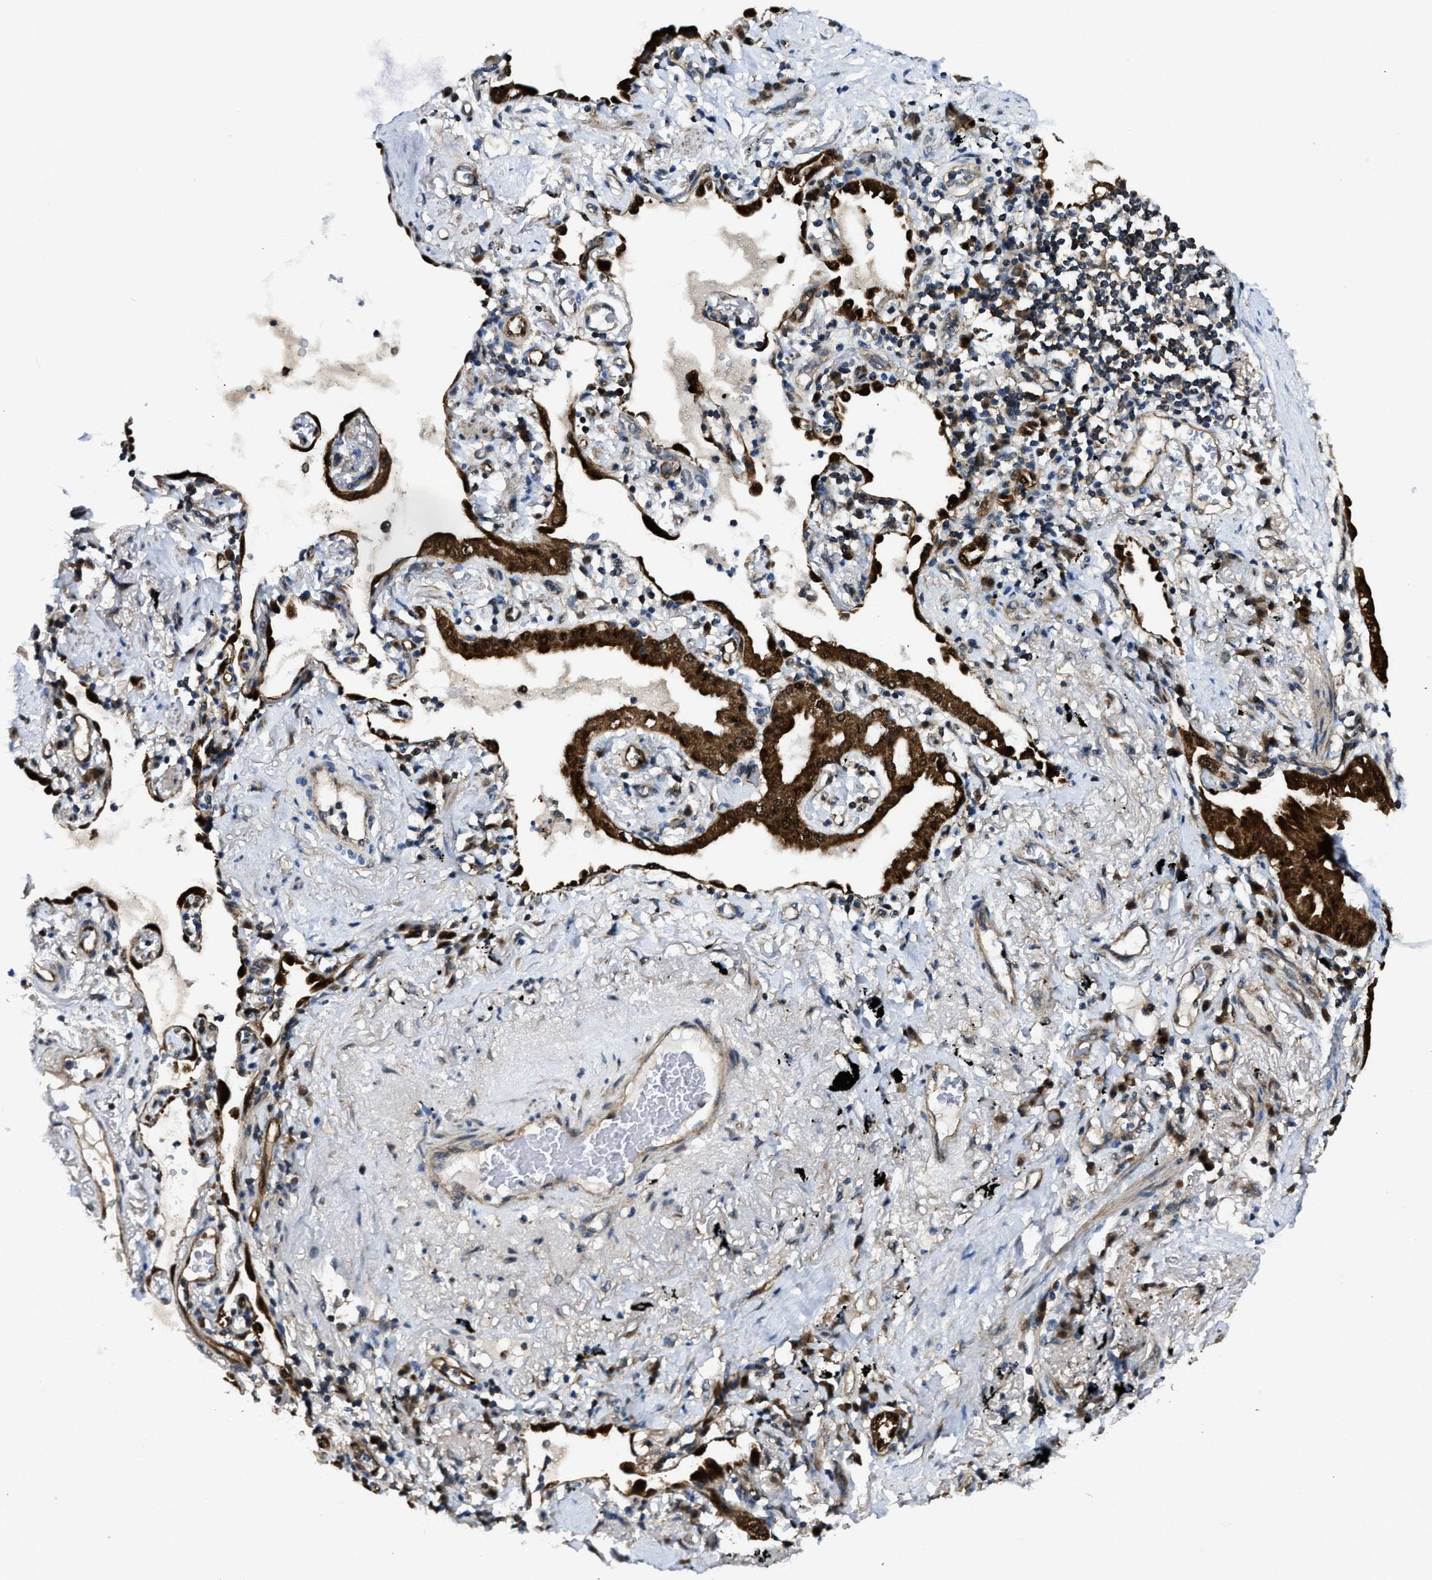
{"staining": {"intensity": "strong", "quantity": ">75%", "location": "cytoplasmic/membranous,nuclear"}, "tissue": "lung cancer", "cell_type": "Tumor cells", "image_type": "cancer", "snomed": [{"axis": "morphology", "description": "Normal tissue, NOS"}, {"axis": "morphology", "description": "Adenocarcinoma, NOS"}, {"axis": "topography", "description": "Bronchus"}, {"axis": "topography", "description": "Lung"}], "caption": "Adenocarcinoma (lung) stained with DAB (3,3'-diaminobenzidine) immunohistochemistry displays high levels of strong cytoplasmic/membranous and nuclear staining in approximately >75% of tumor cells.", "gene": "PPA1", "patient": {"sex": "female", "age": 70}}